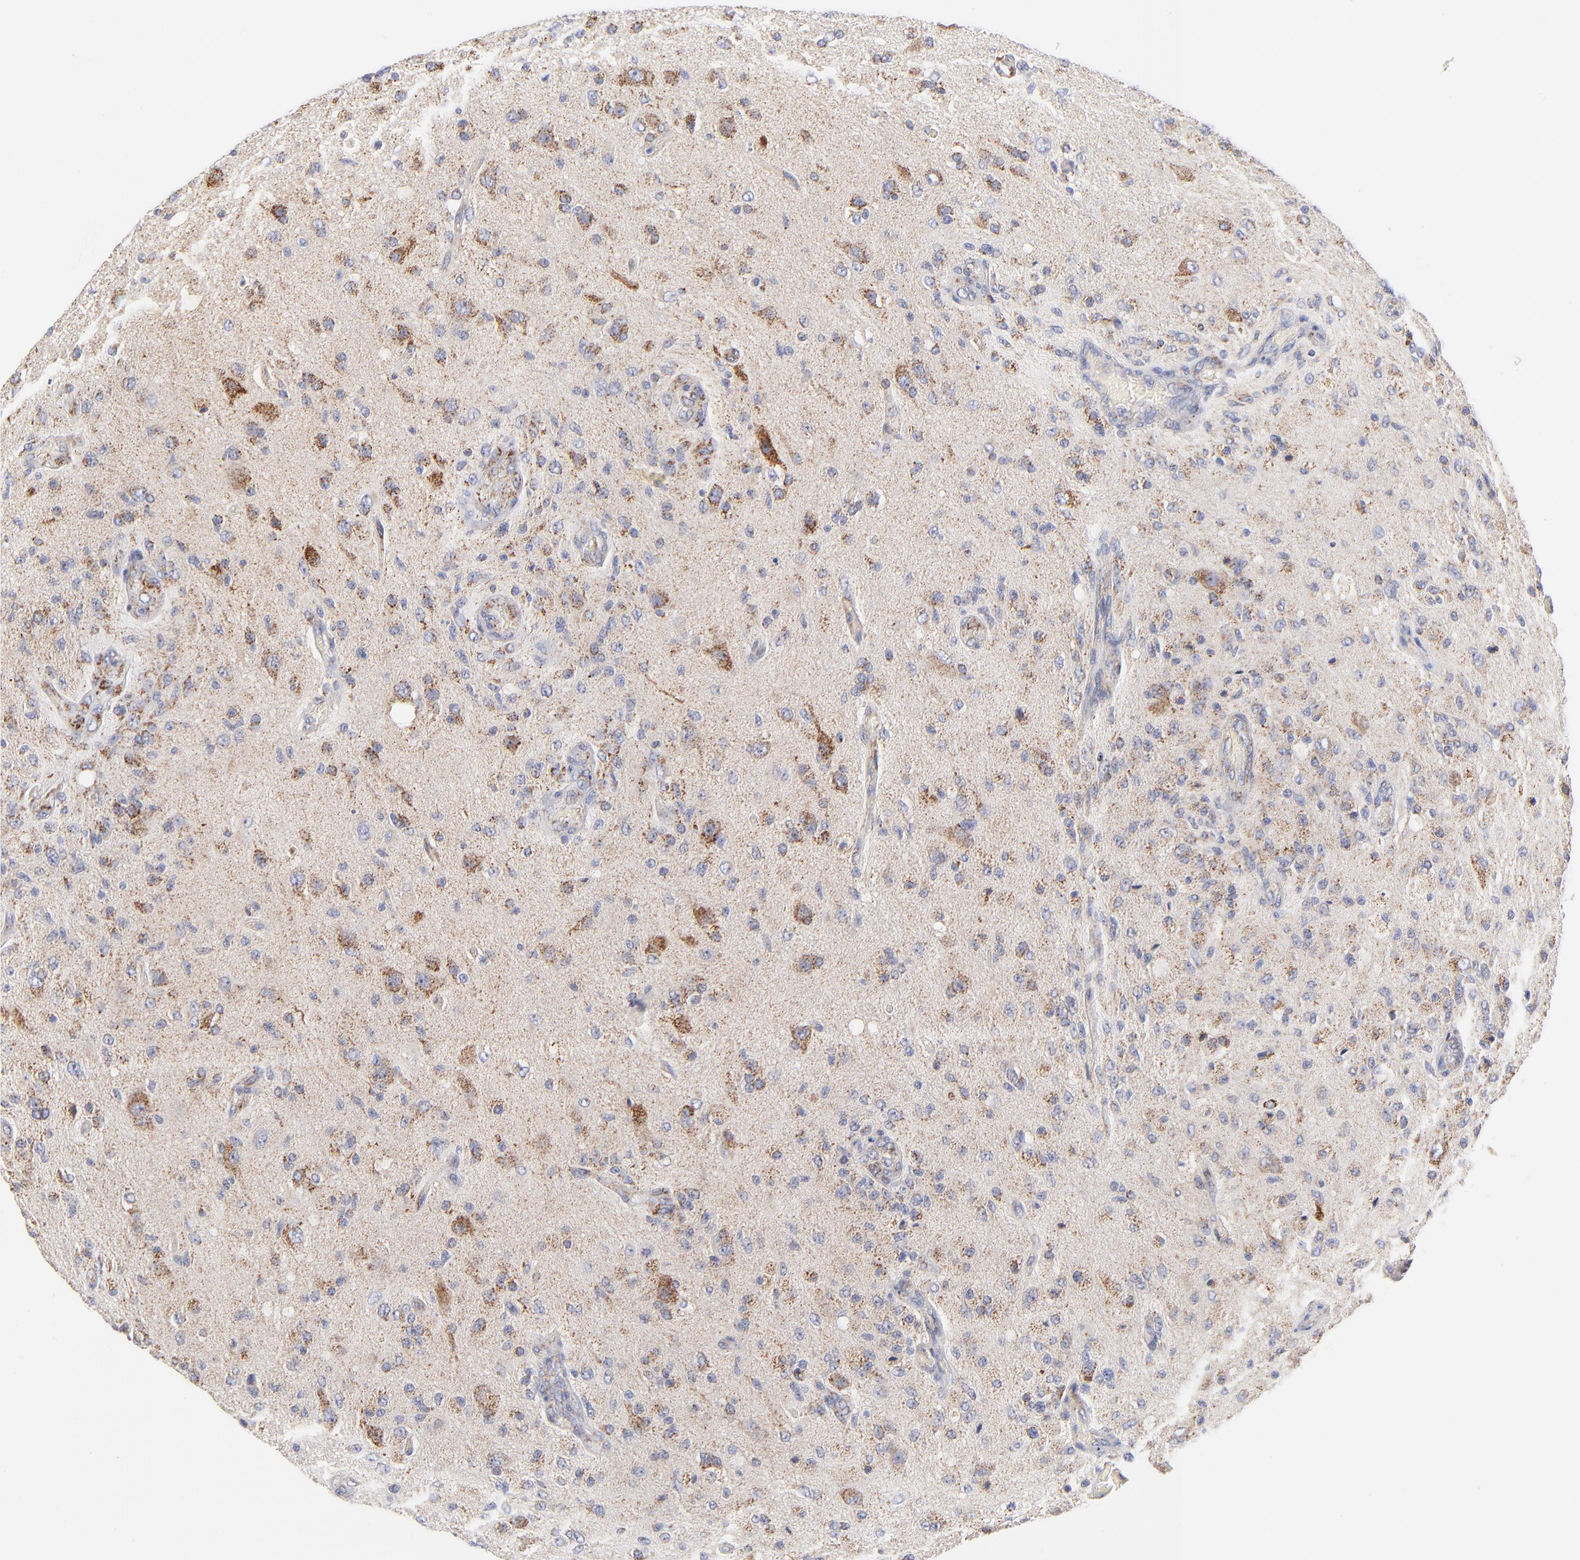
{"staining": {"intensity": "moderate", "quantity": "25%-75%", "location": "cytoplasmic/membranous"}, "tissue": "glioma", "cell_type": "Tumor cells", "image_type": "cancer", "snomed": [{"axis": "morphology", "description": "Normal tissue, NOS"}, {"axis": "morphology", "description": "Glioma, malignant, High grade"}, {"axis": "topography", "description": "Cerebral cortex"}], "caption": "This is an image of IHC staining of glioma, which shows moderate staining in the cytoplasmic/membranous of tumor cells.", "gene": "DLAT", "patient": {"sex": "male", "age": 77}}